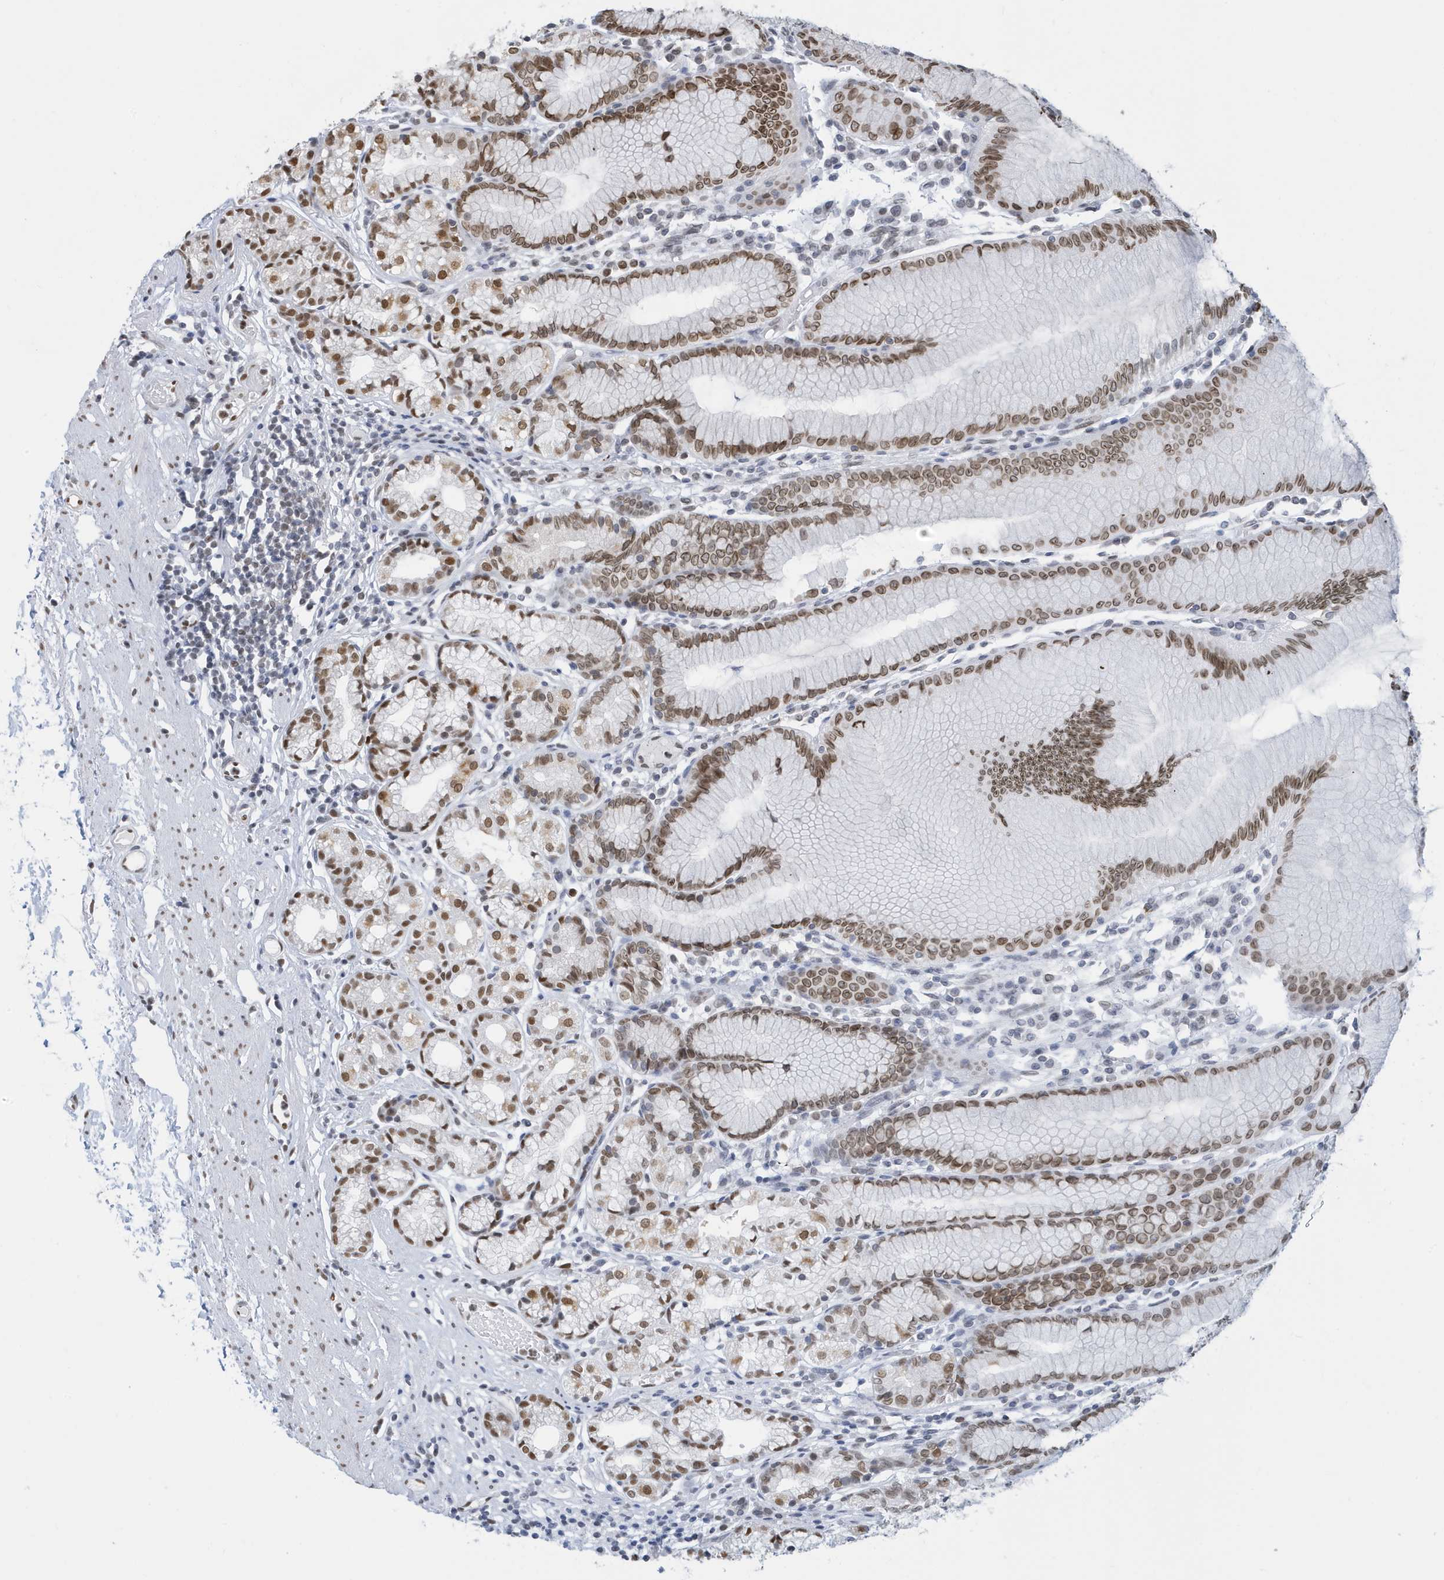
{"staining": {"intensity": "moderate", "quantity": ">75%", "location": "cytoplasmic/membranous,nuclear"}, "tissue": "stomach", "cell_type": "Glandular cells", "image_type": "normal", "snomed": [{"axis": "morphology", "description": "Normal tissue, NOS"}, {"axis": "topography", "description": "Stomach"}], "caption": "An image showing moderate cytoplasmic/membranous,nuclear staining in about >75% of glandular cells in benign stomach, as visualized by brown immunohistochemical staining.", "gene": "PCYT1A", "patient": {"sex": "female", "age": 57}}